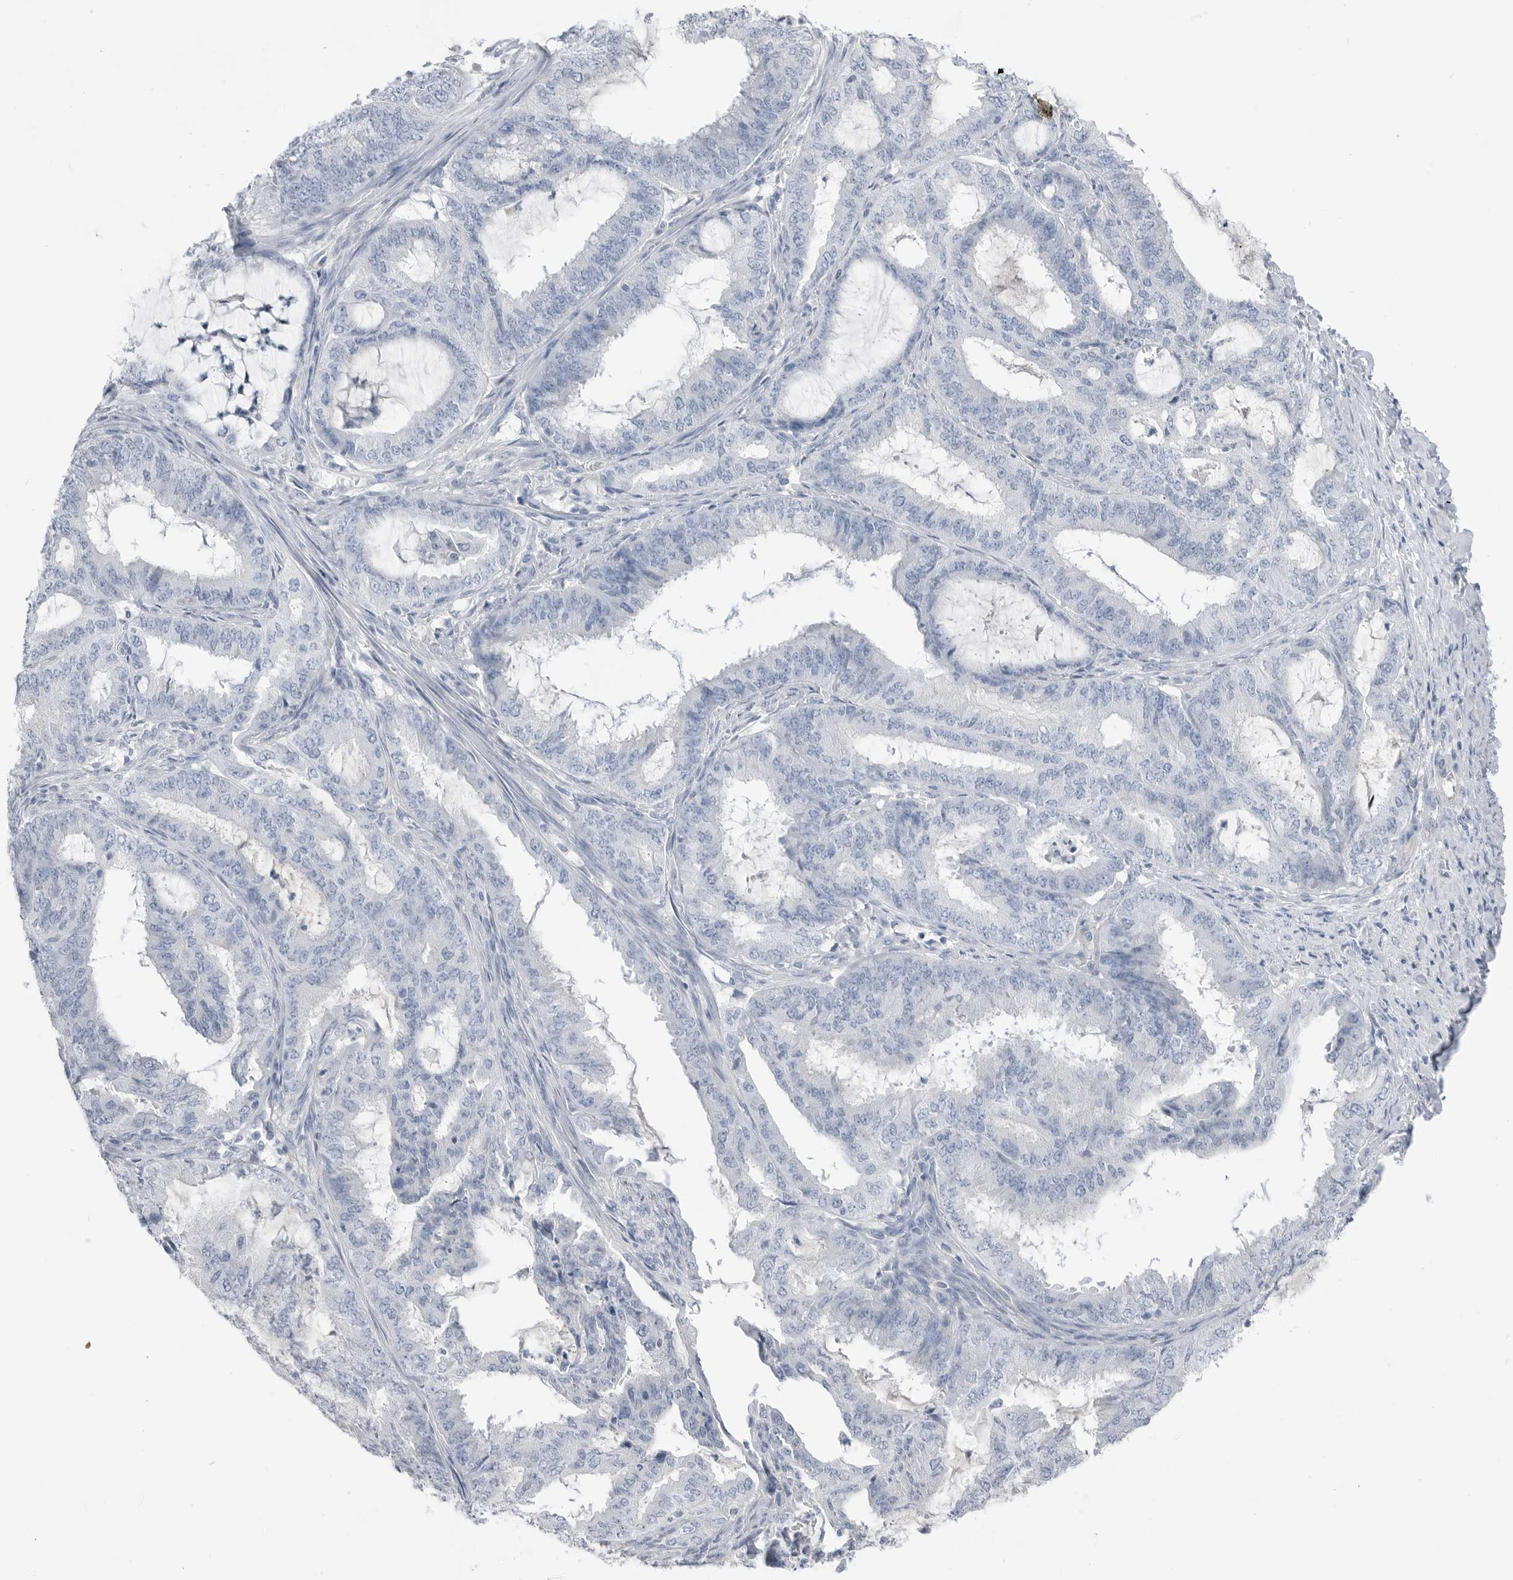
{"staining": {"intensity": "negative", "quantity": "none", "location": "none"}, "tissue": "endometrial cancer", "cell_type": "Tumor cells", "image_type": "cancer", "snomed": [{"axis": "morphology", "description": "Adenocarcinoma, NOS"}, {"axis": "topography", "description": "Endometrium"}], "caption": "Immunohistochemical staining of human endometrial cancer (adenocarcinoma) exhibits no significant staining in tumor cells.", "gene": "ABHD12", "patient": {"sex": "female", "age": 51}}